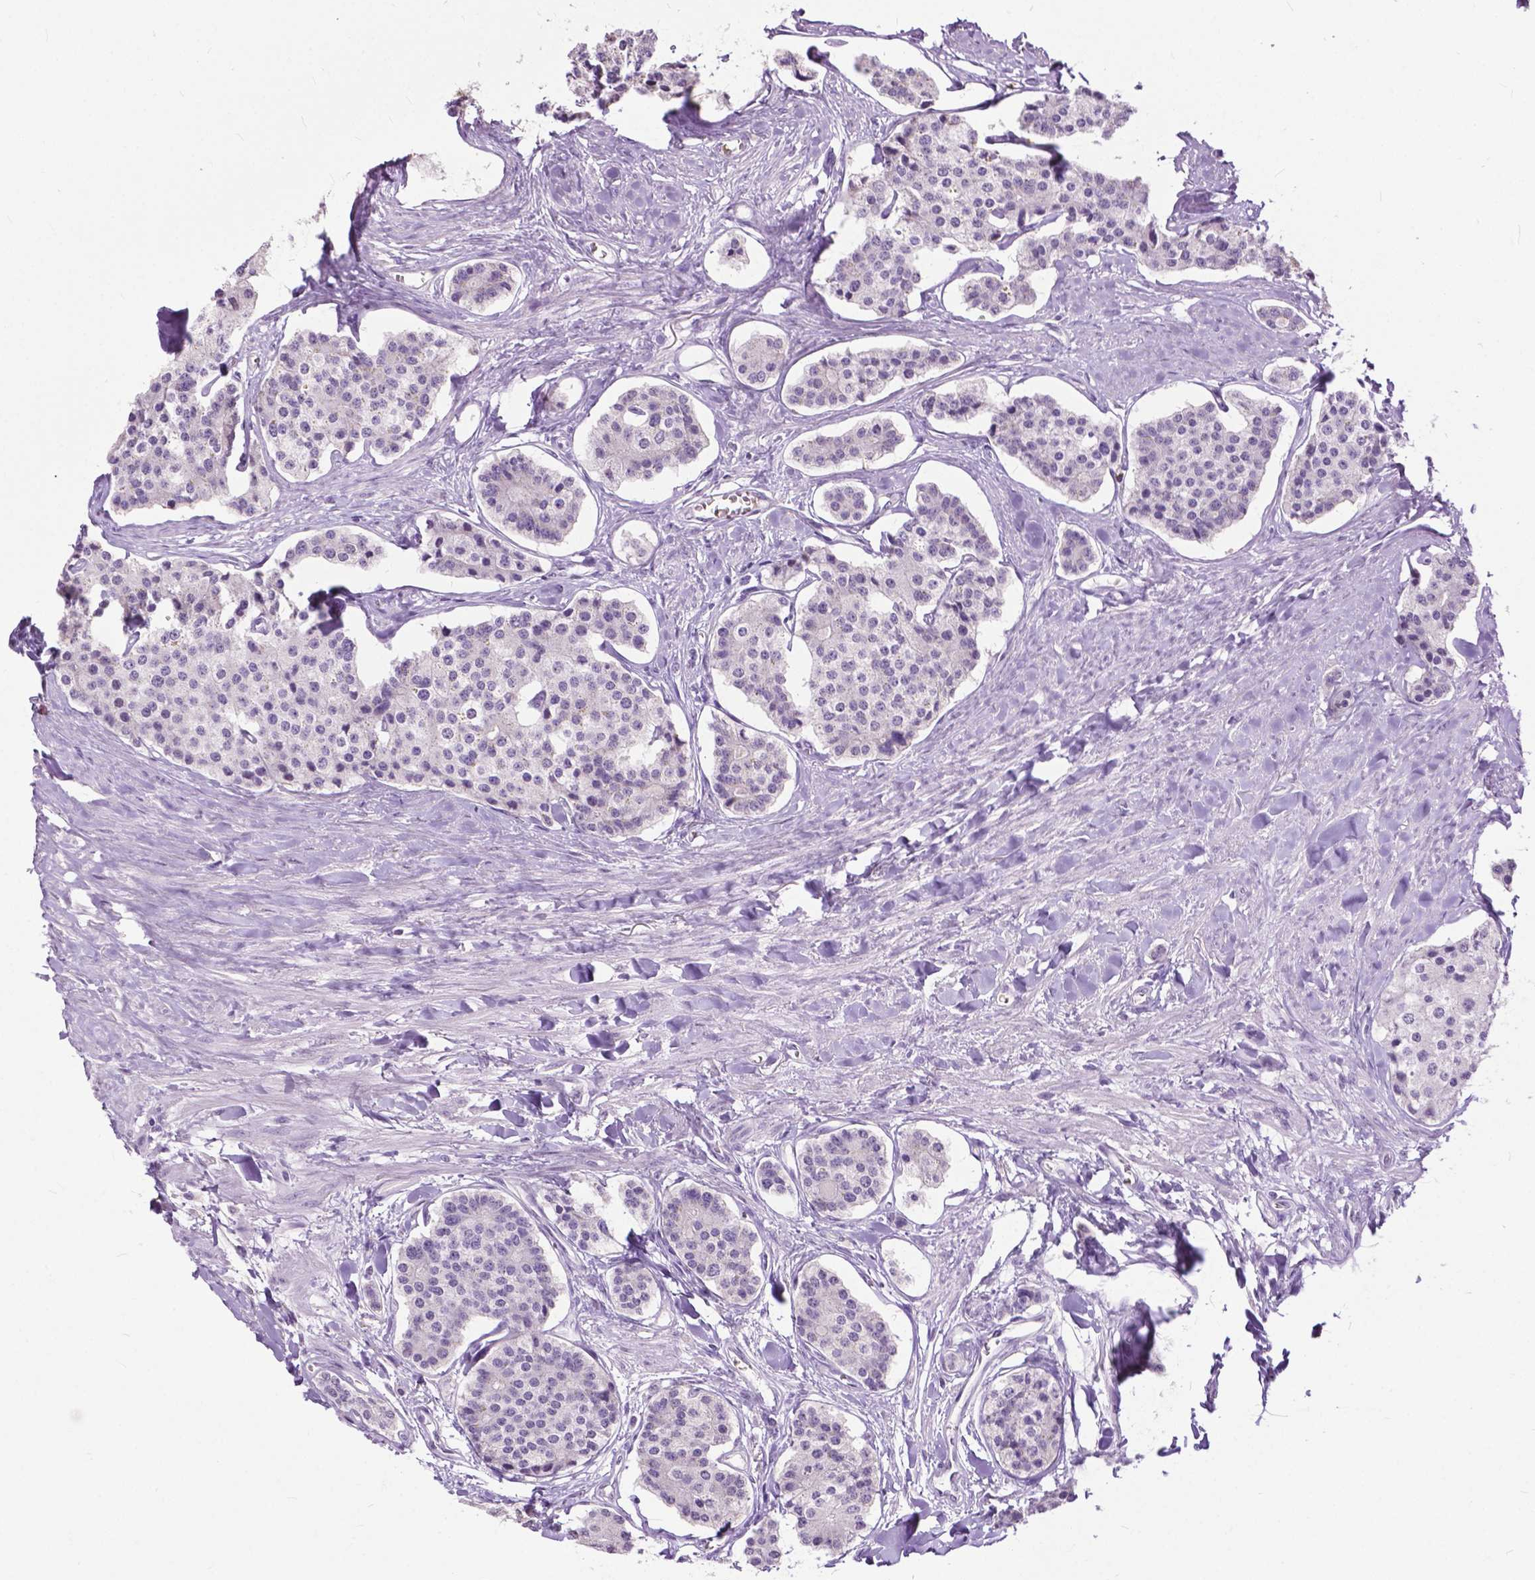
{"staining": {"intensity": "negative", "quantity": "none", "location": "none"}, "tissue": "carcinoid", "cell_type": "Tumor cells", "image_type": "cancer", "snomed": [{"axis": "morphology", "description": "Carcinoid, malignant, NOS"}, {"axis": "topography", "description": "Small intestine"}], "caption": "An immunohistochemistry micrograph of carcinoid is shown. There is no staining in tumor cells of carcinoid.", "gene": "GPR37L1", "patient": {"sex": "female", "age": 65}}